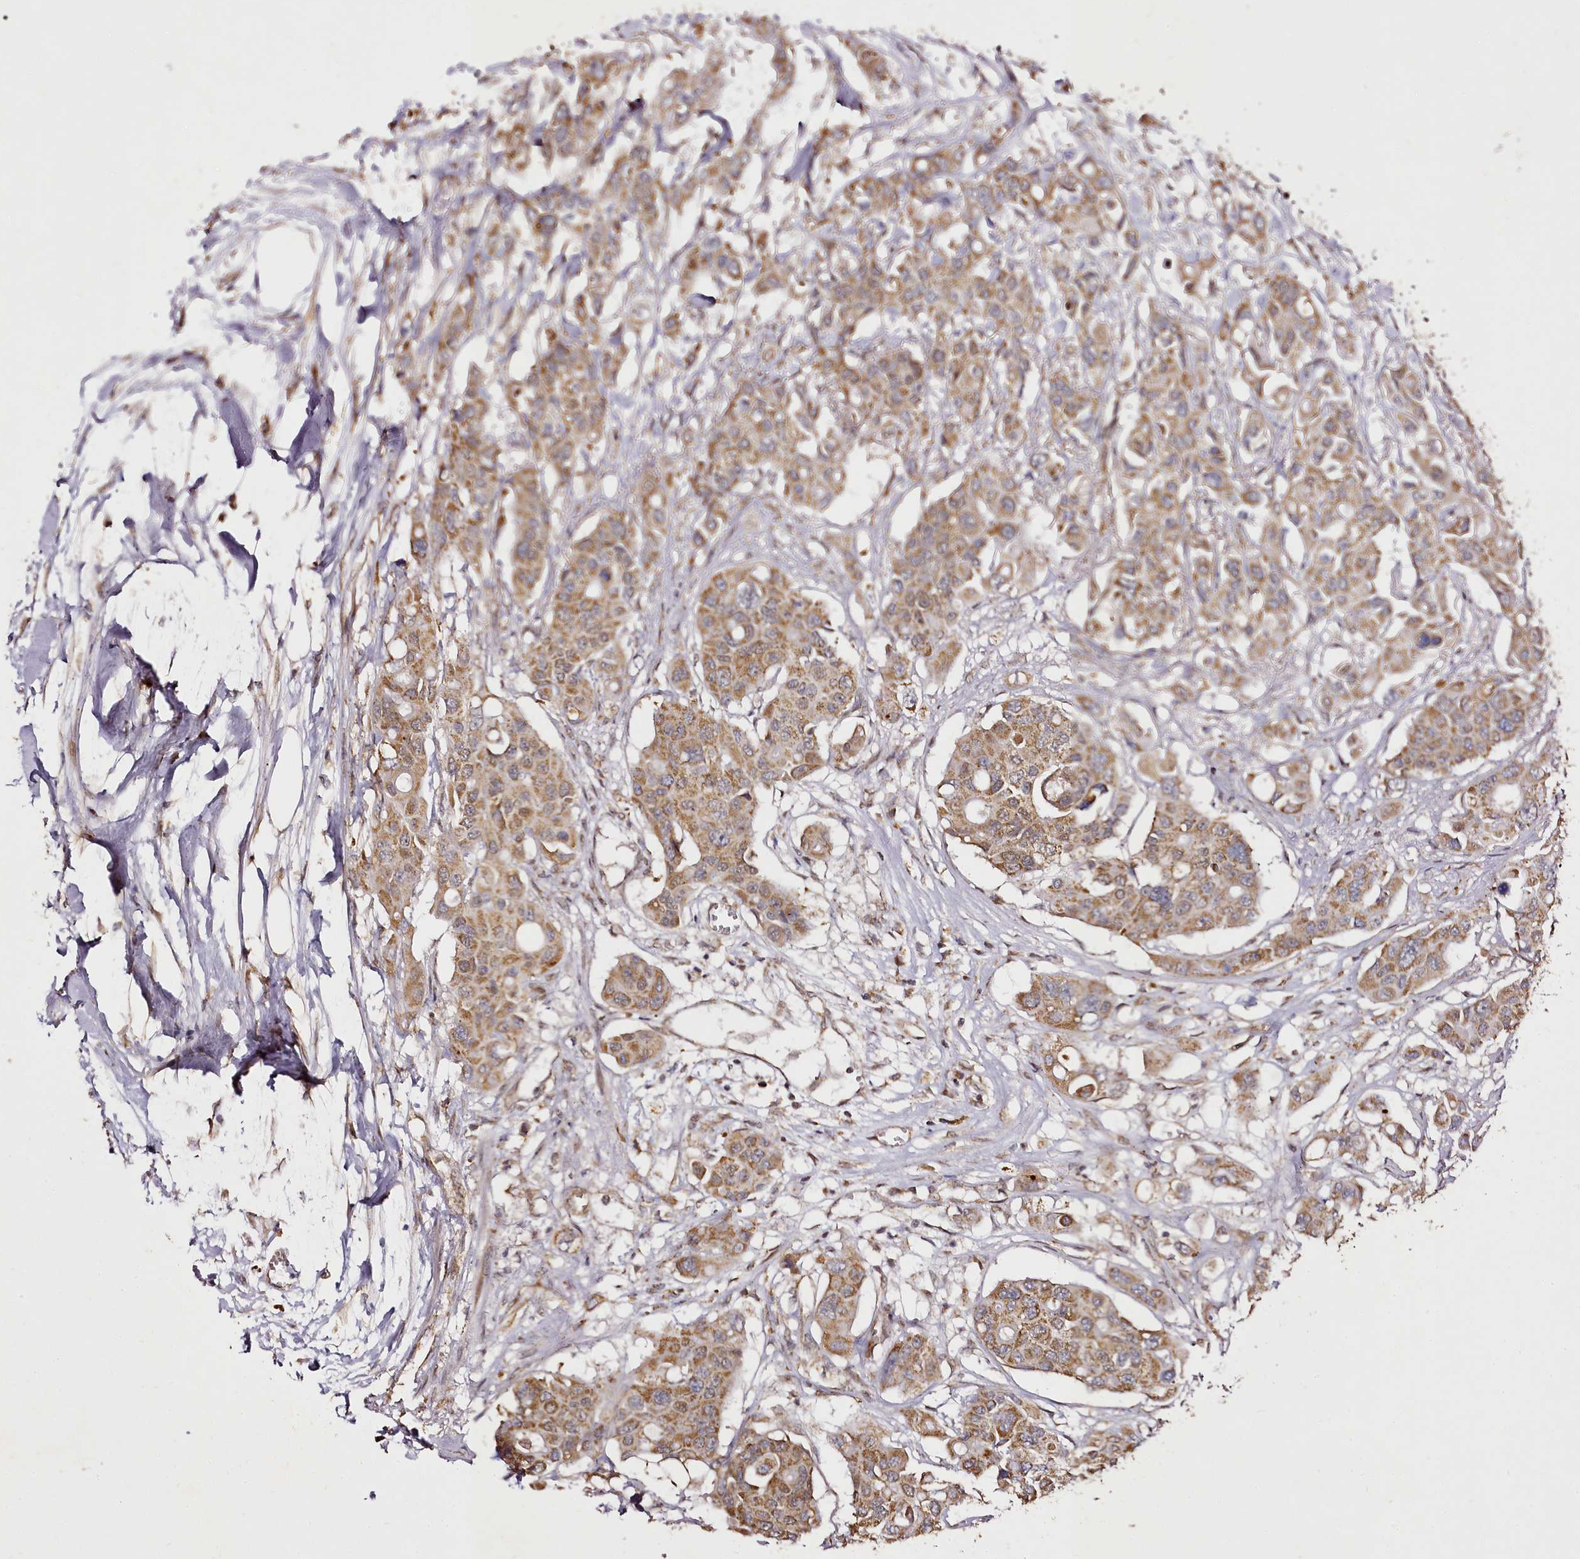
{"staining": {"intensity": "moderate", "quantity": ">75%", "location": "cytoplasmic/membranous"}, "tissue": "colorectal cancer", "cell_type": "Tumor cells", "image_type": "cancer", "snomed": [{"axis": "morphology", "description": "Adenocarcinoma, NOS"}, {"axis": "topography", "description": "Colon"}], "caption": "Tumor cells demonstrate moderate cytoplasmic/membranous staining in approximately >75% of cells in colorectal adenocarcinoma.", "gene": "EDIL3", "patient": {"sex": "male", "age": 77}}